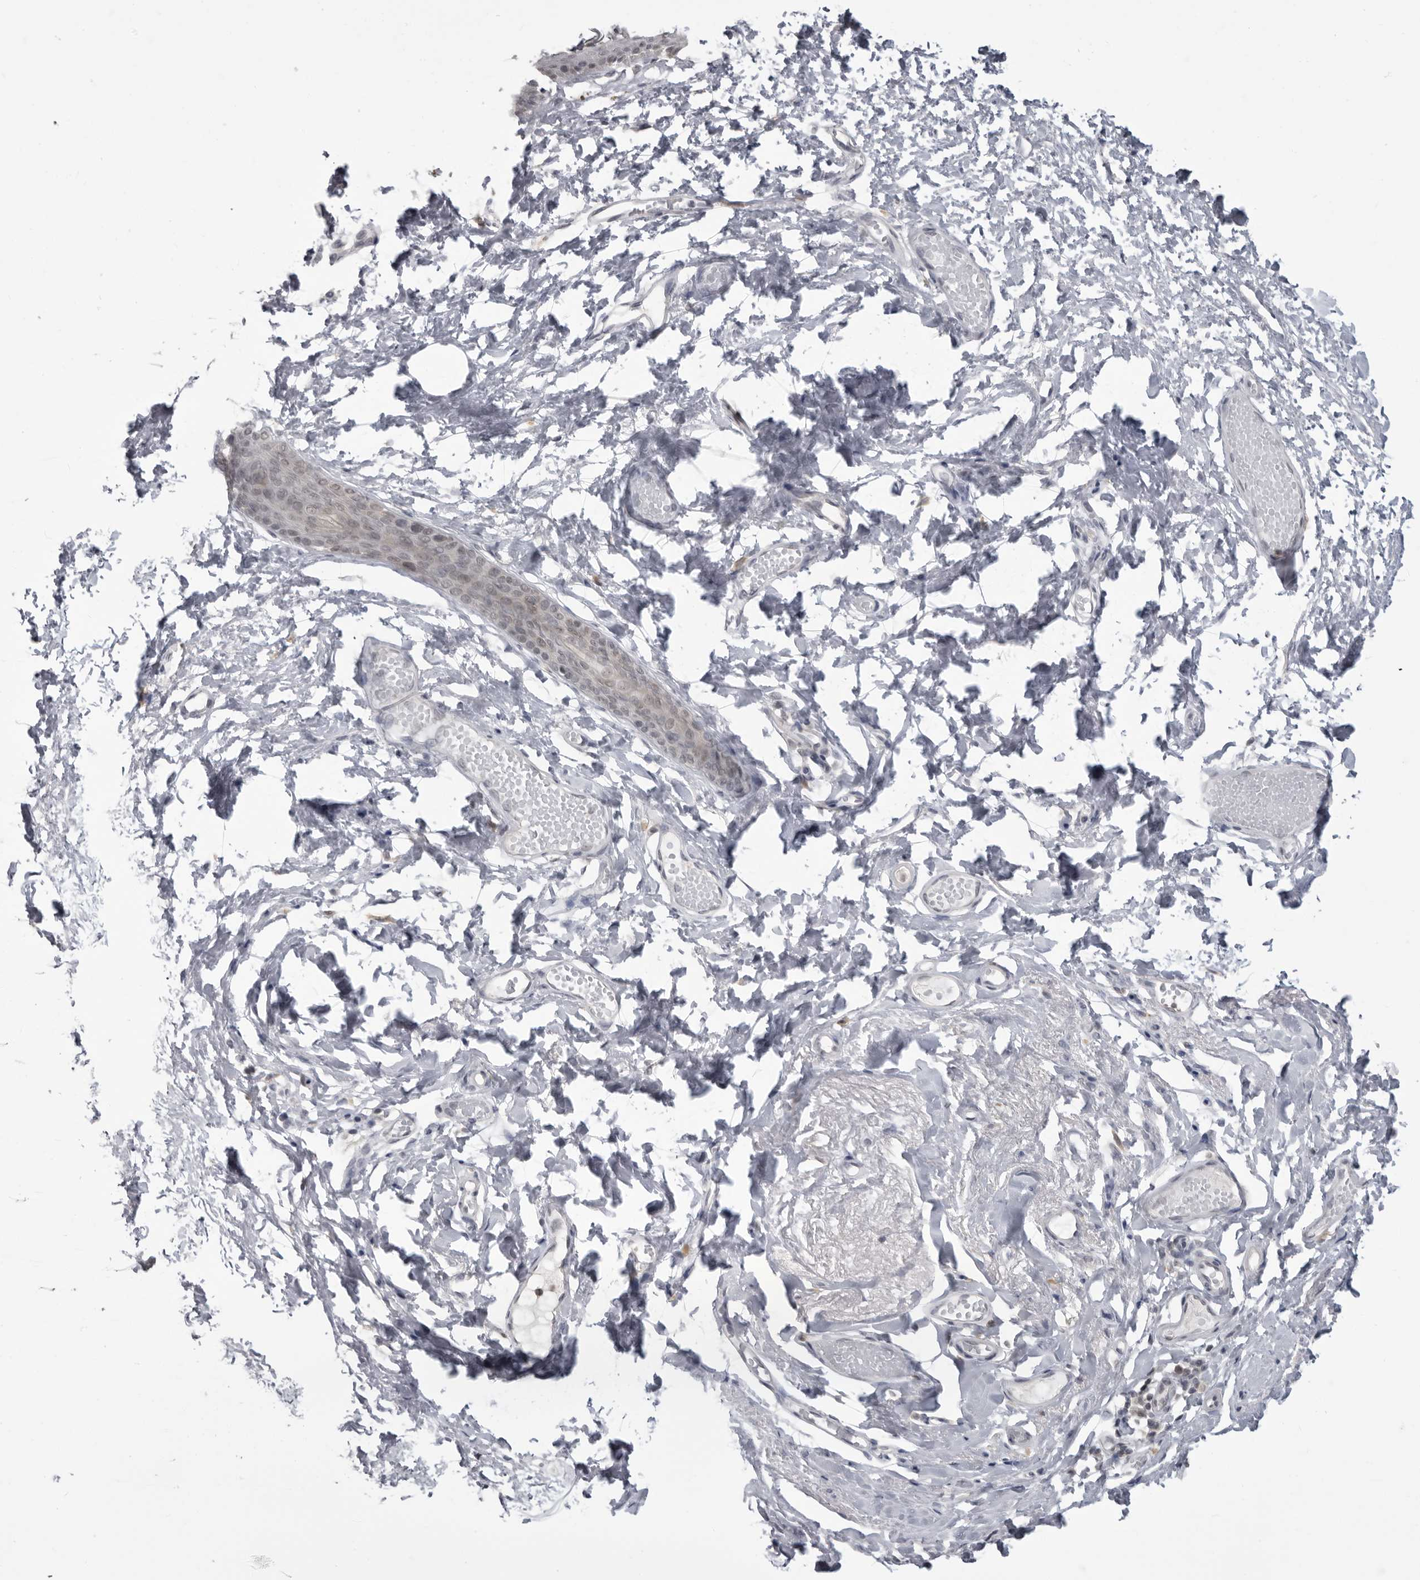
{"staining": {"intensity": "moderate", "quantity": "25%-75%", "location": "cytoplasmic/membranous,nuclear"}, "tissue": "skin", "cell_type": "Epidermal cells", "image_type": "normal", "snomed": [{"axis": "morphology", "description": "Normal tissue, NOS"}, {"axis": "morphology", "description": "Inflammation, NOS"}, {"axis": "topography", "description": "Vulva"}], "caption": "Immunohistochemical staining of normal skin reveals medium levels of moderate cytoplasmic/membranous,nuclear positivity in approximately 25%-75% of epidermal cells.", "gene": "PDCL3", "patient": {"sex": "female", "age": 84}}